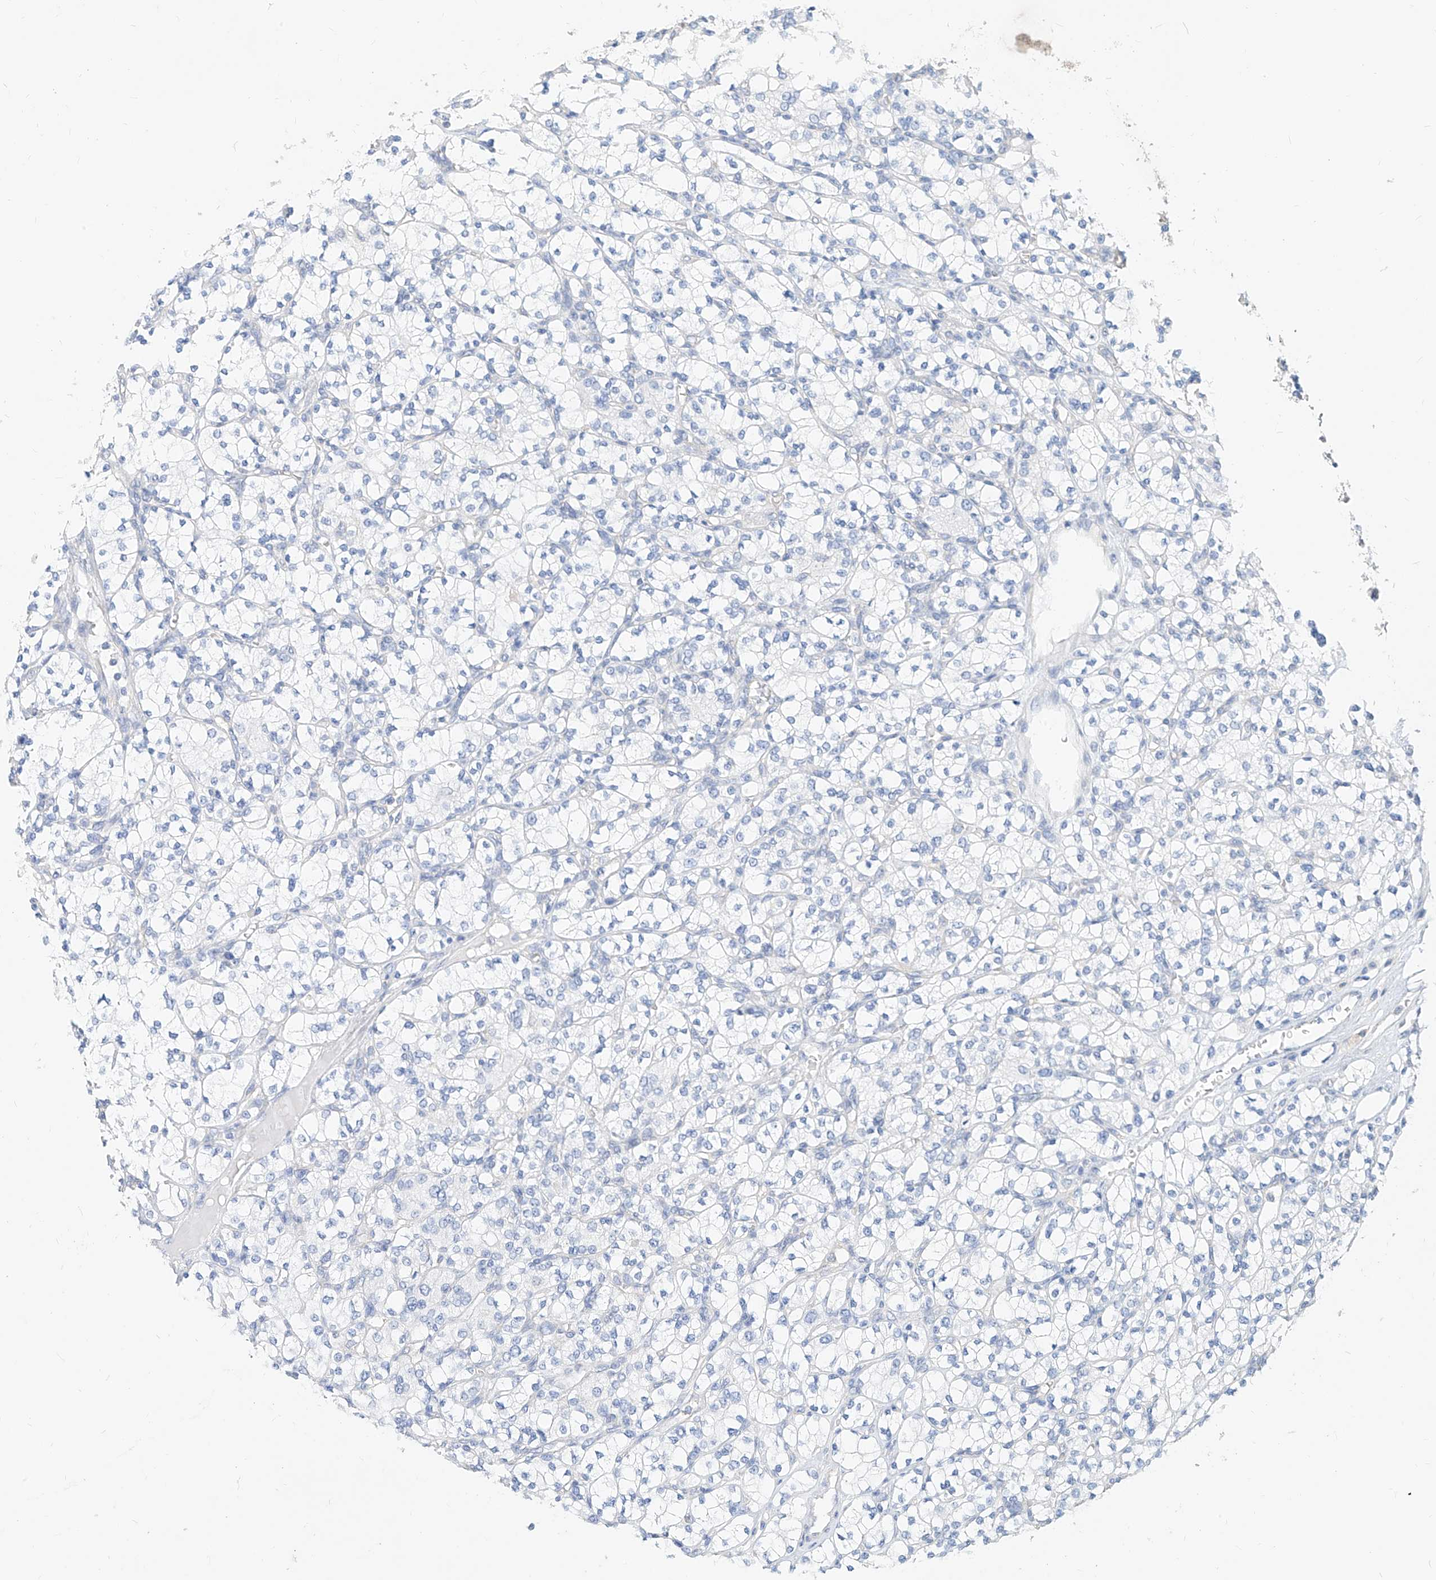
{"staining": {"intensity": "negative", "quantity": "none", "location": "none"}, "tissue": "renal cancer", "cell_type": "Tumor cells", "image_type": "cancer", "snomed": [{"axis": "morphology", "description": "Adenocarcinoma, NOS"}, {"axis": "topography", "description": "Kidney"}], "caption": "Immunohistochemistry (IHC) histopathology image of human renal cancer stained for a protein (brown), which reveals no expression in tumor cells.", "gene": "ZZEF1", "patient": {"sex": "male", "age": 77}}